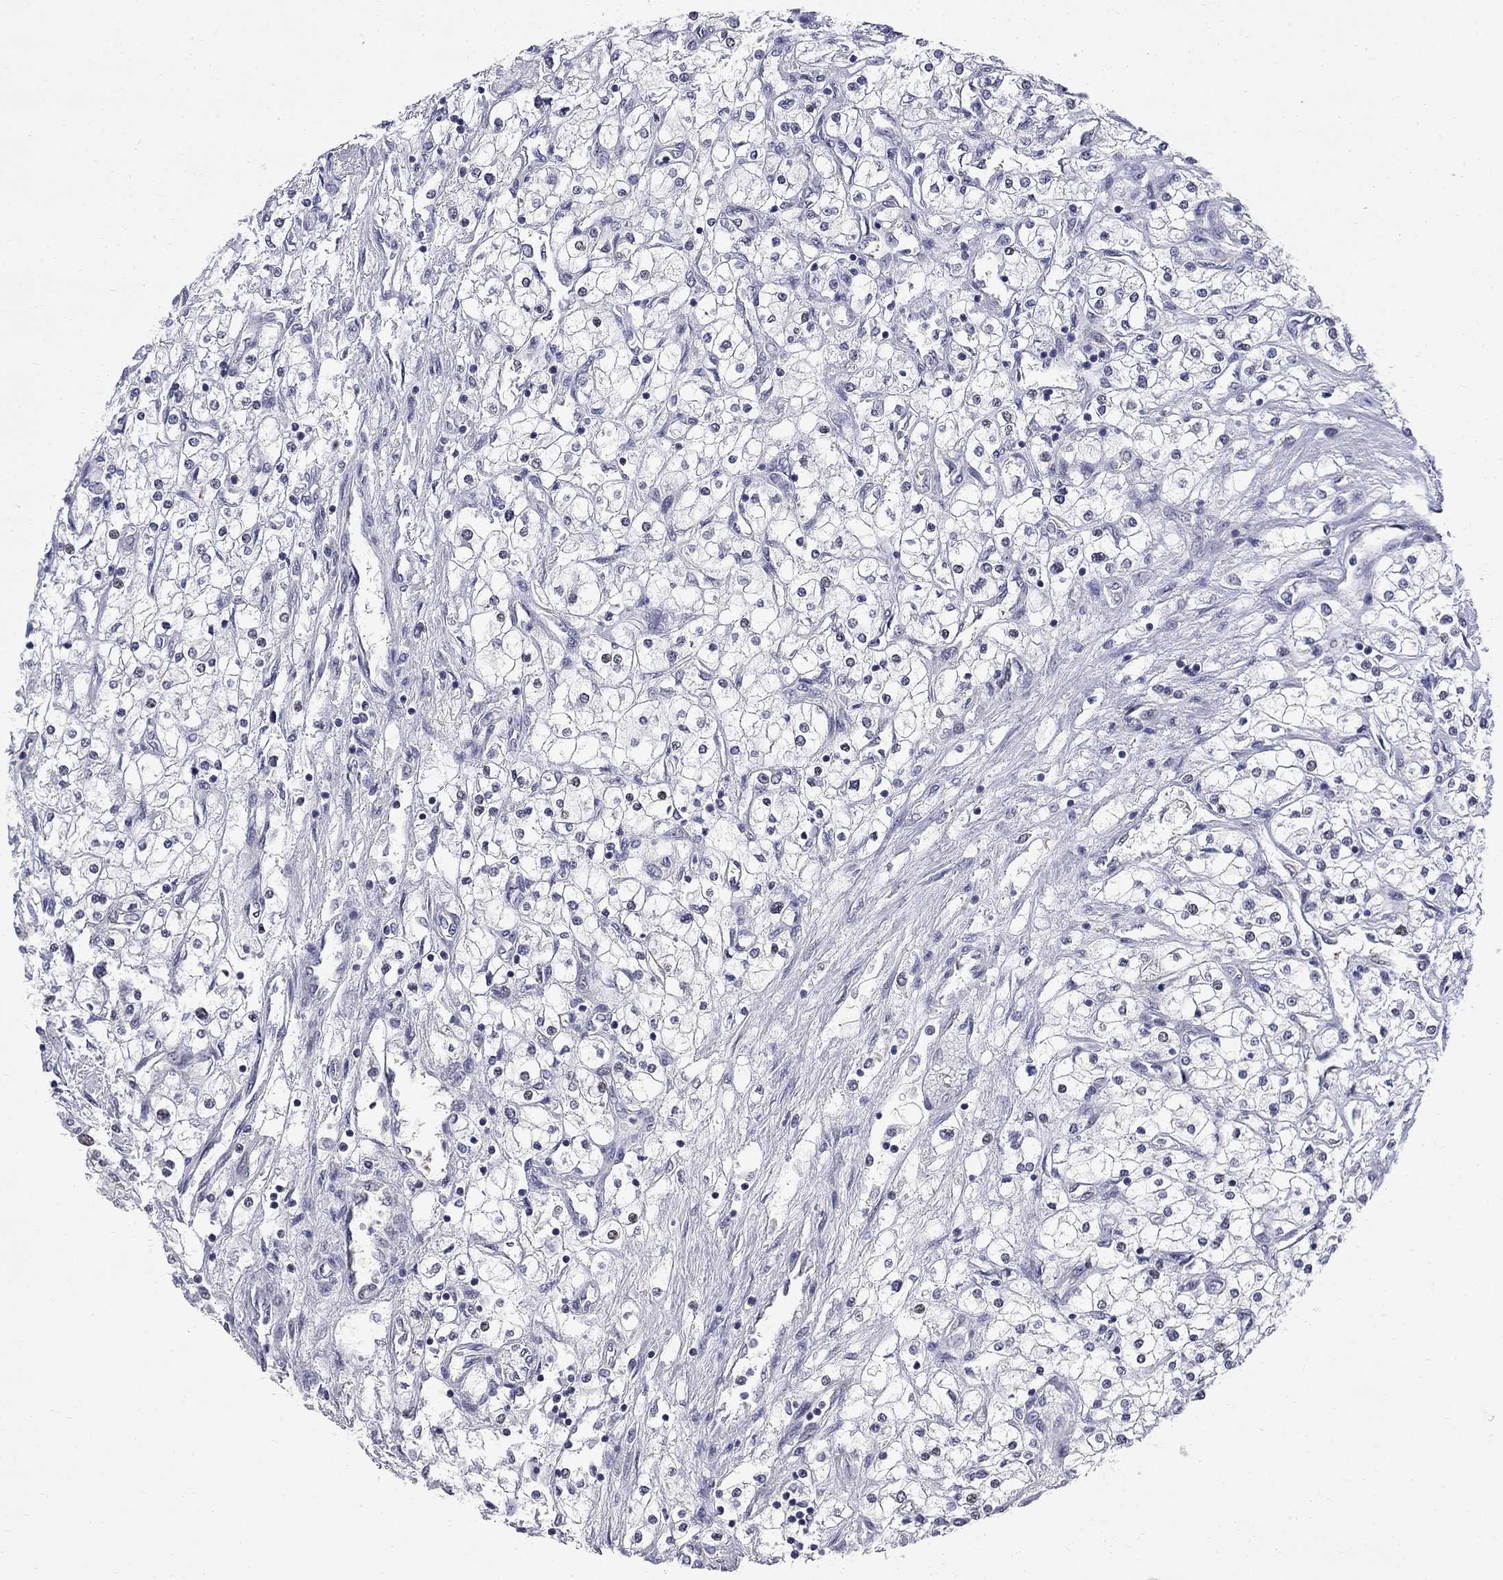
{"staining": {"intensity": "negative", "quantity": "none", "location": "none"}, "tissue": "renal cancer", "cell_type": "Tumor cells", "image_type": "cancer", "snomed": [{"axis": "morphology", "description": "Adenocarcinoma, NOS"}, {"axis": "topography", "description": "Kidney"}], "caption": "There is no significant staining in tumor cells of renal cancer.", "gene": "GALNT8", "patient": {"sex": "male", "age": 80}}